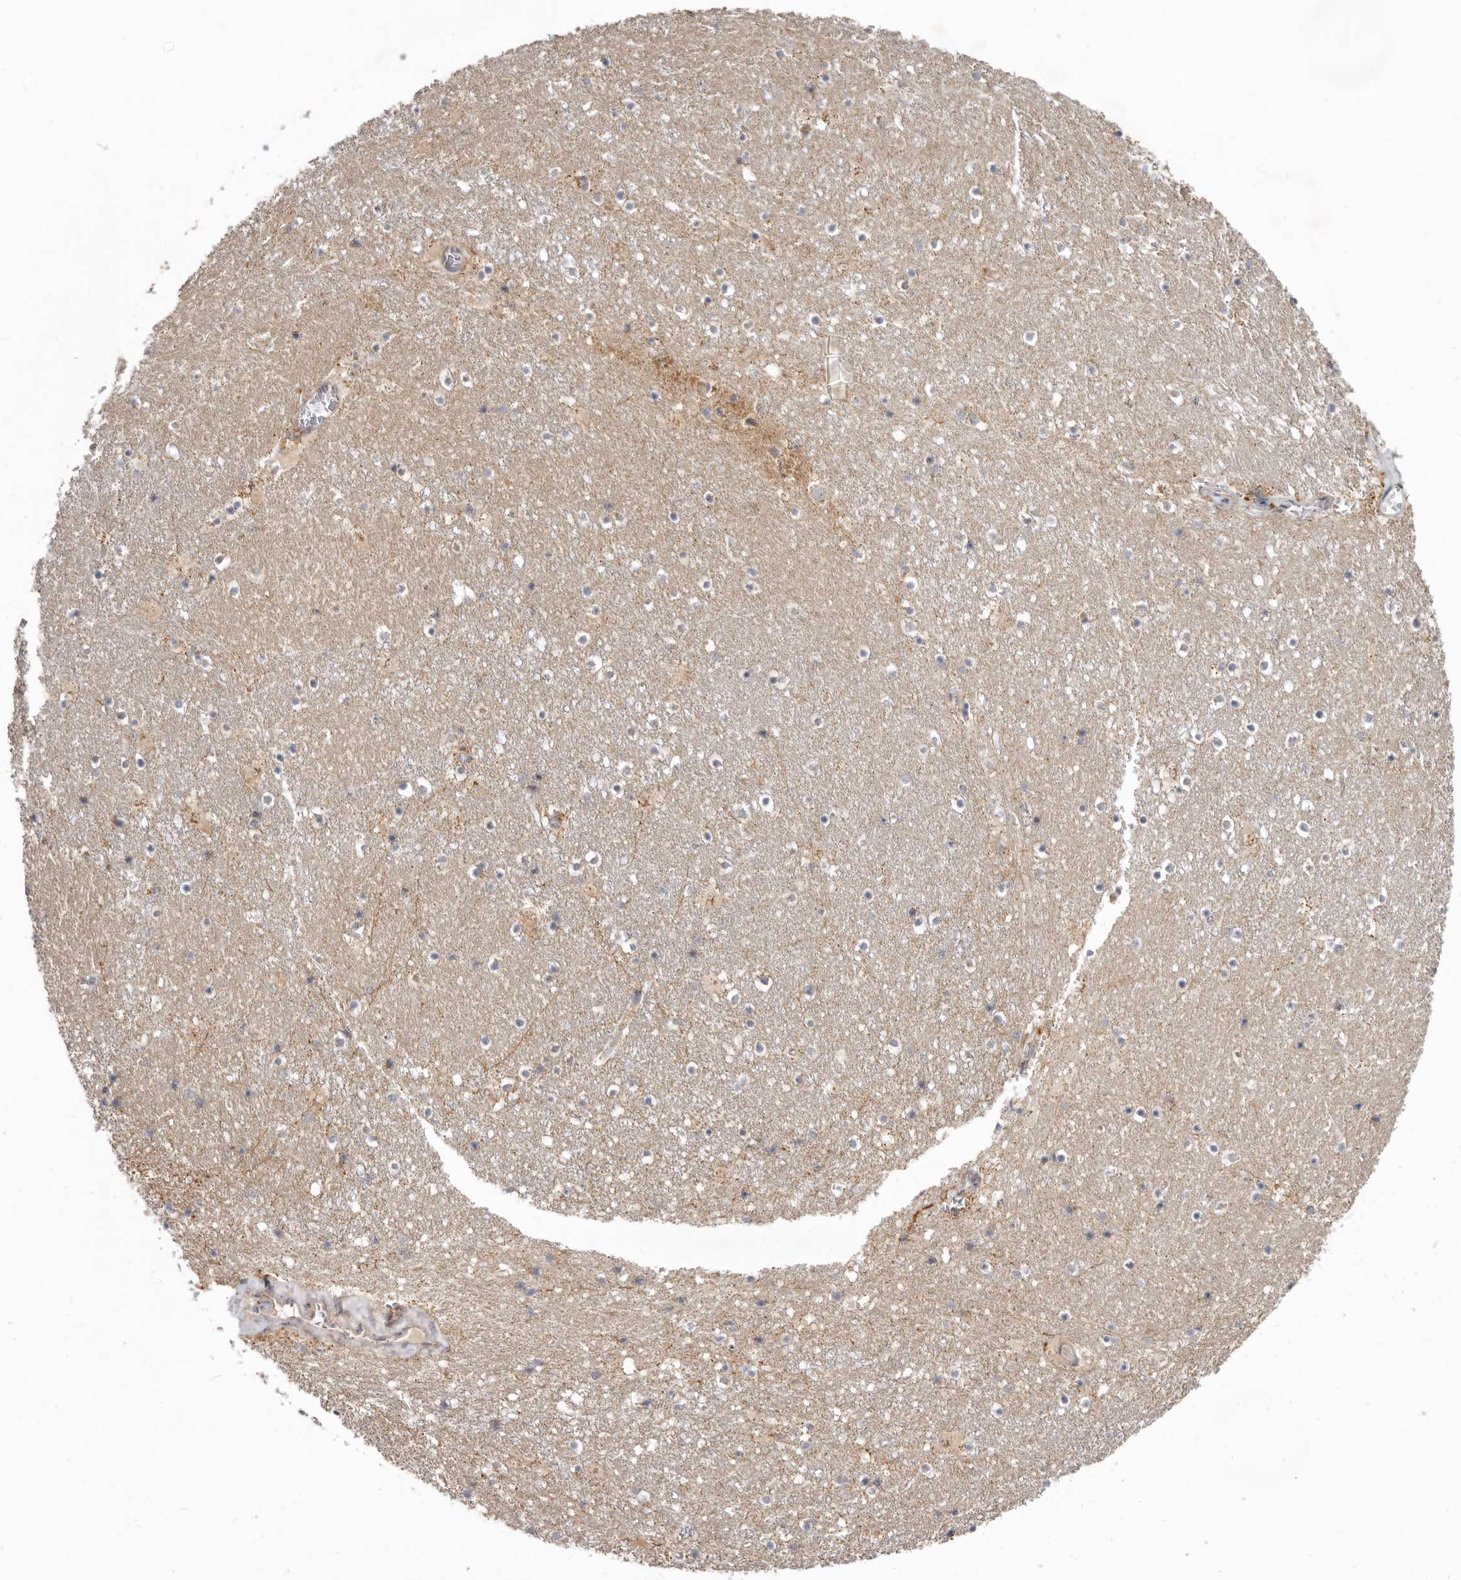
{"staining": {"intensity": "moderate", "quantity": "<25%", "location": "cytoplasmic/membranous"}, "tissue": "caudate", "cell_type": "Glial cells", "image_type": "normal", "snomed": [{"axis": "morphology", "description": "Normal tissue, NOS"}, {"axis": "topography", "description": "Lateral ventricle wall"}], "caption": "Protein expression analysis of unremarkable caudate exhibits moderate cytoplasmic/membranous positivity in about <25% of glial cells. (IHC, brightfield microscopy, high magnification).", "gene": "SMC4", "patient": {"sex": "male", "age": 45}}